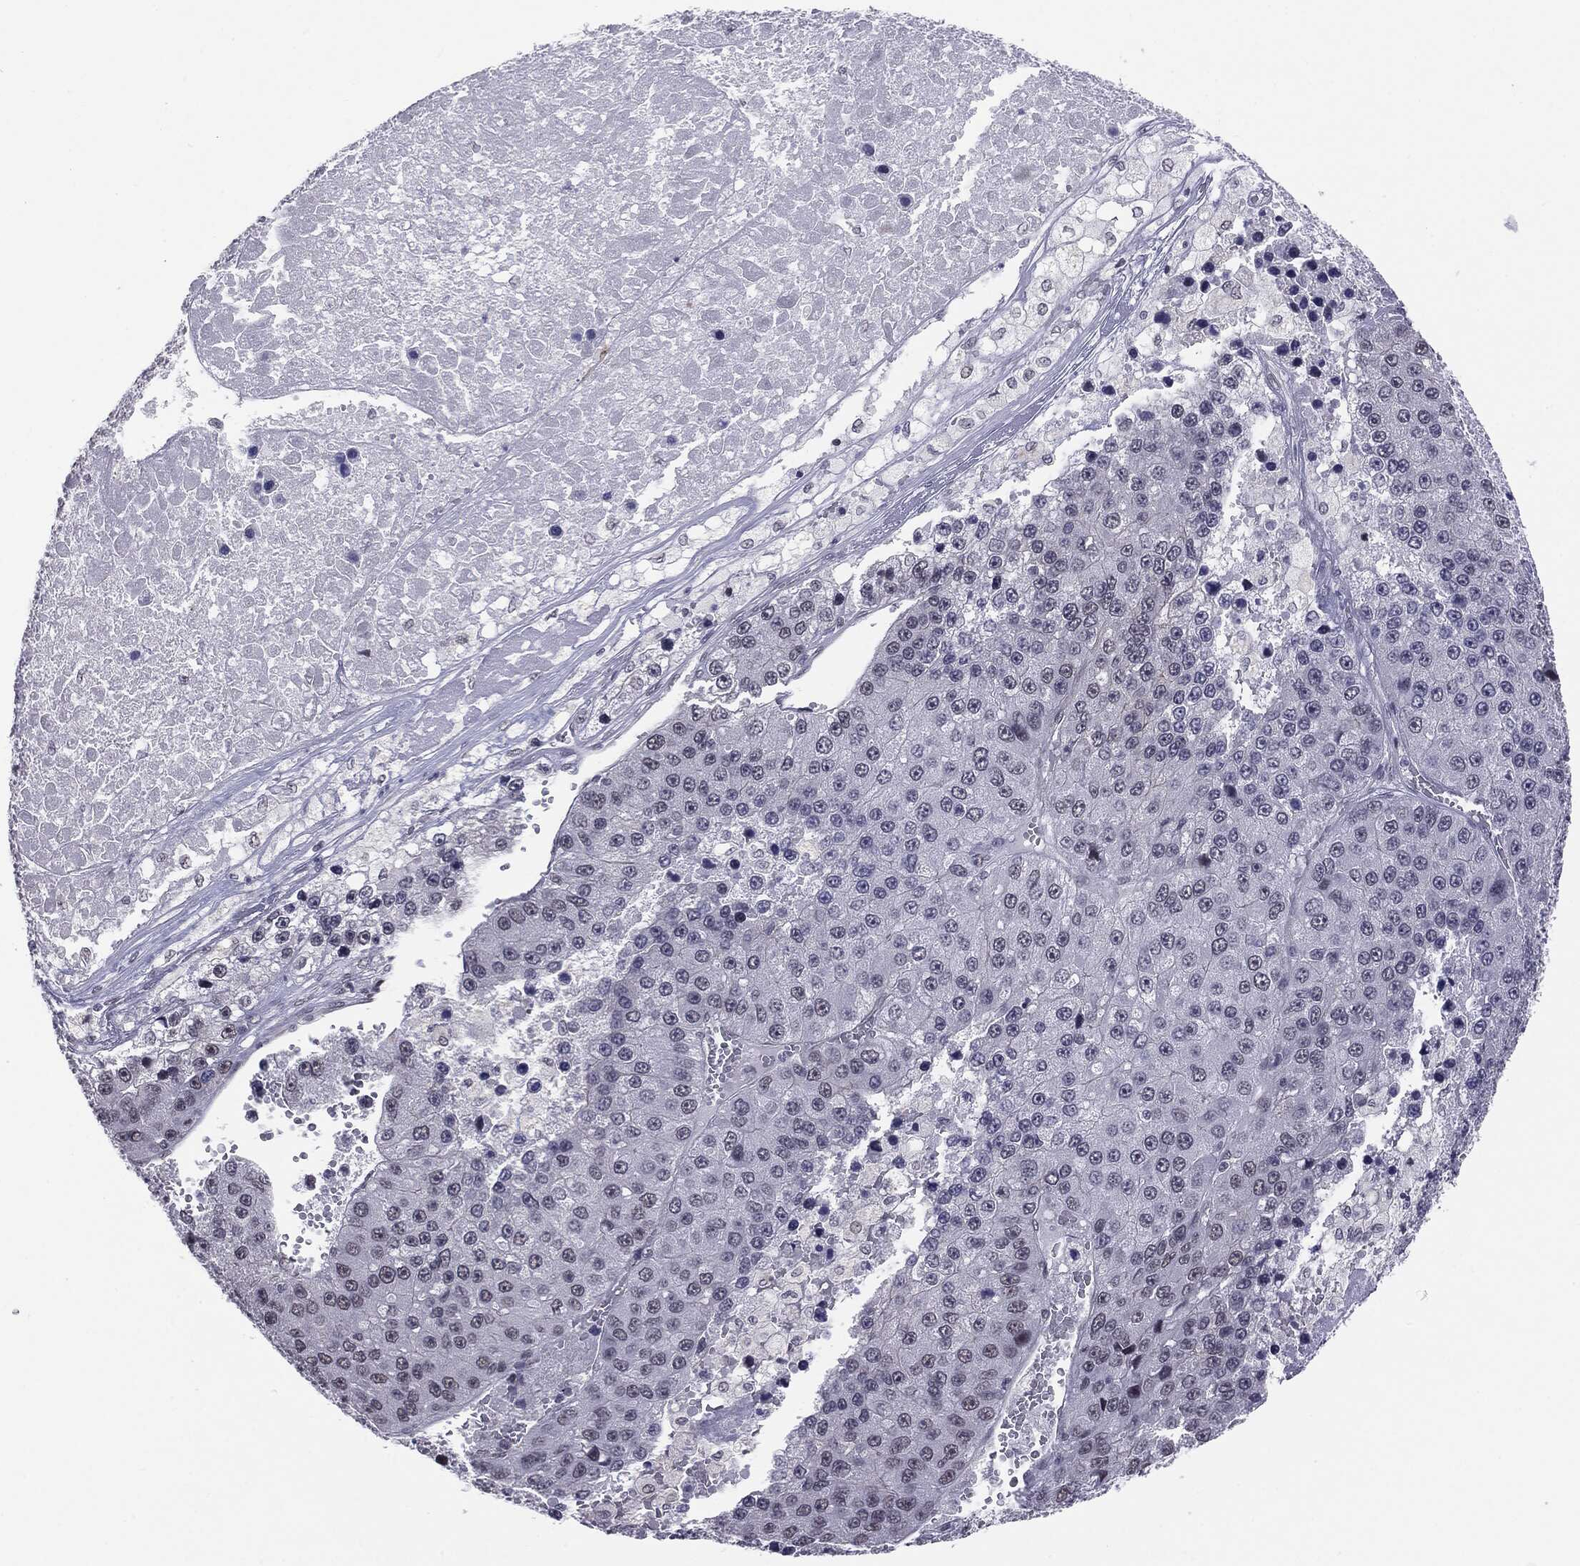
{"staining": {"intensity": "negative", "quantity": "none", "location": "none"}, "tissue": "liver cancer", "cell_type": "Tumor cells", "image_type": "cancer", "snomed": [{"axis": "morphology", "description": "Carcinoma, Hepatocellular, NOS"}, {"axis": "topography", "description": "Liver"}], "caption": "IHC micrograph of neoplastic tissue: liver hepatocellular carcinoma stained with DAB (3,3'-diaminobenzidine) shows no significant protein expression in tumor cells.", "gene": "SLC5A5", "patient": {"sex": "female", "age": 73}}